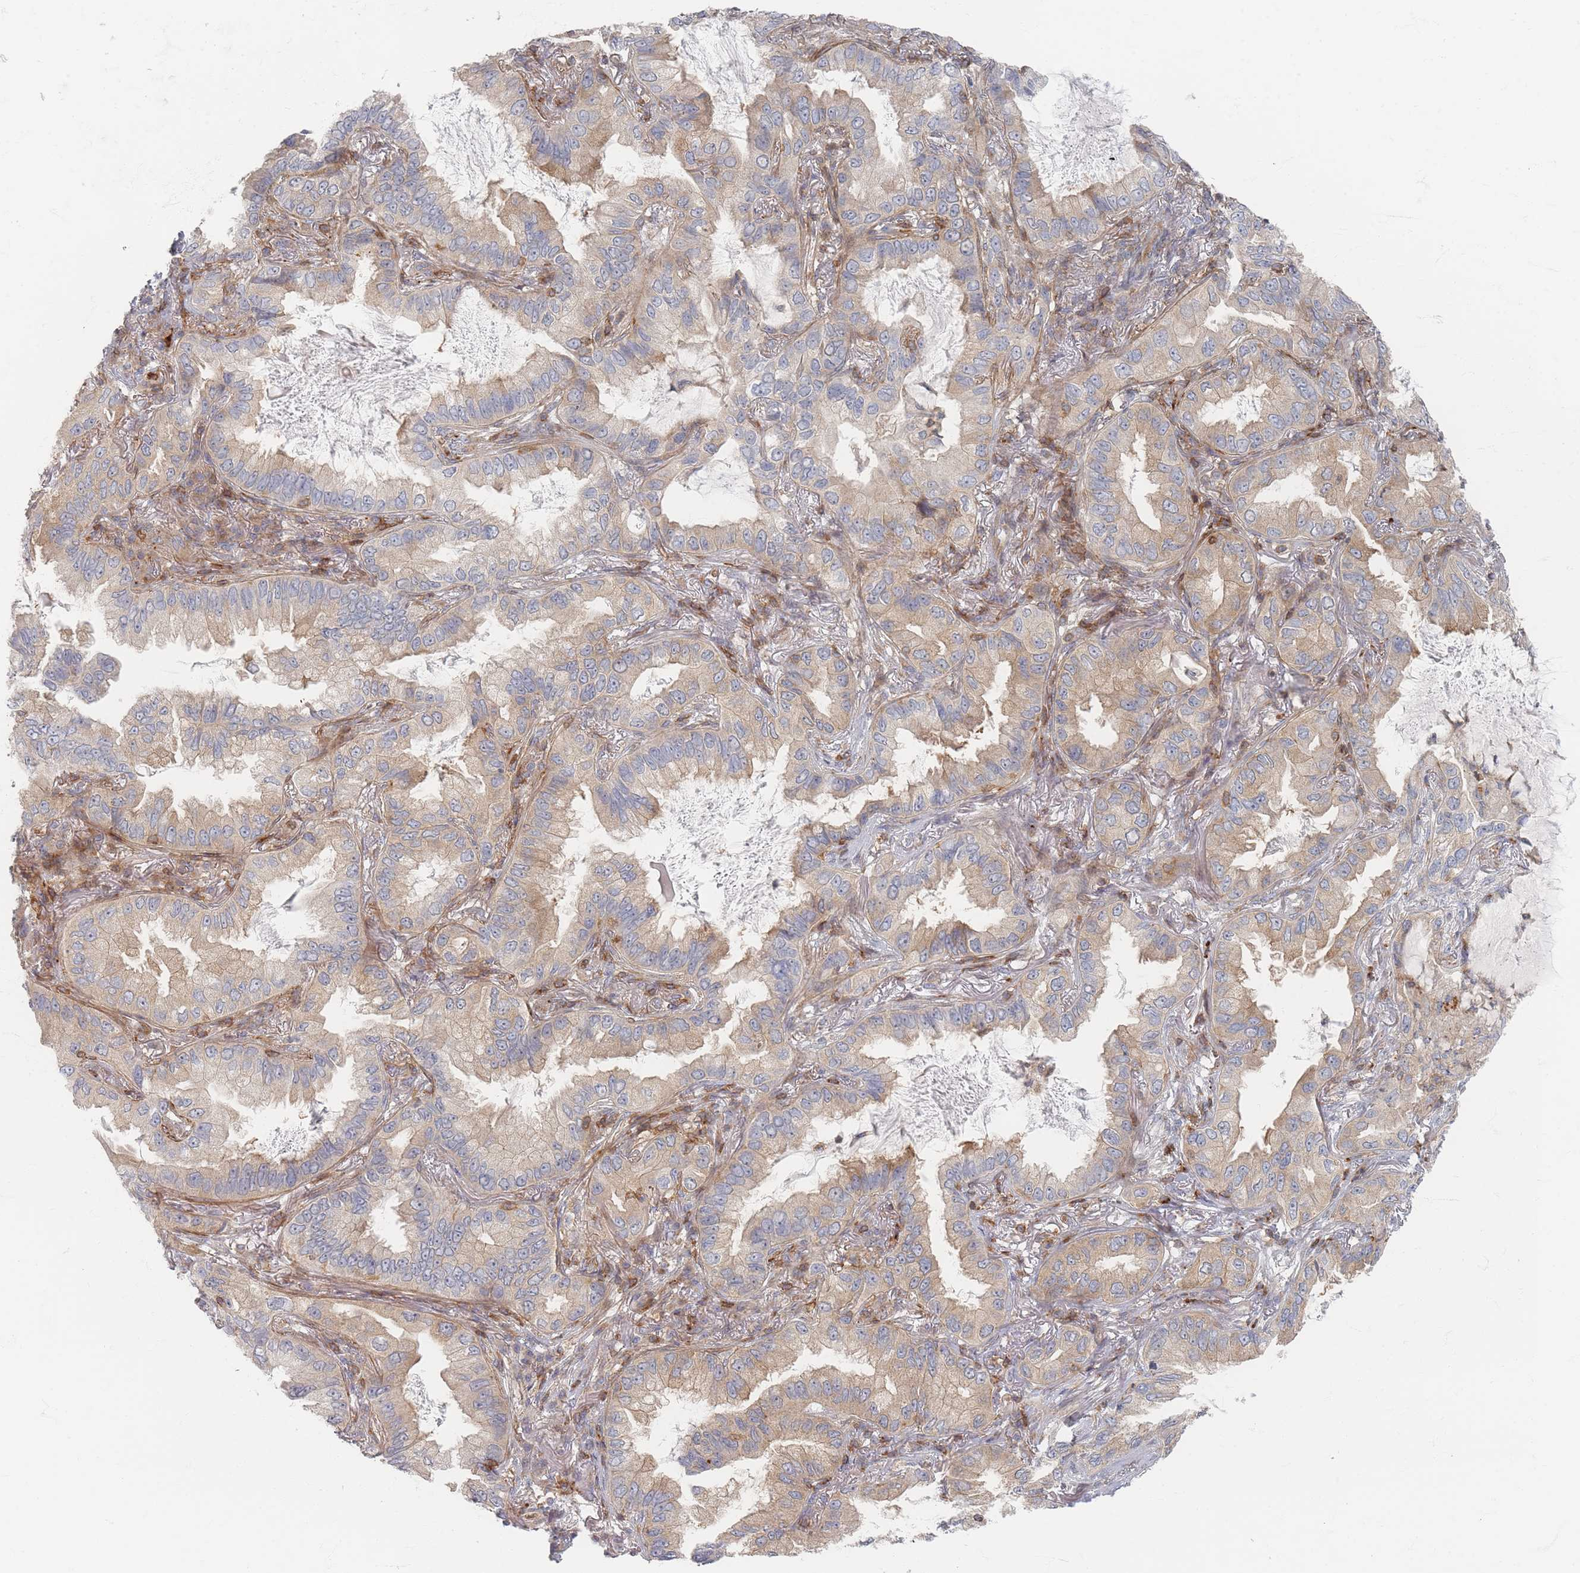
{"staining": {"intensity": "weak", "quantity": "25%-75%", "location": "cytoplasmic/membranous"}, "tissue": "lung cancer", "cell_type": "Tumor cells", "image_type": "cancer", "snomed": [{"axis": "morphology", "description": "Adenocarcinoma, NOS"}, {"axis": "topography", "description": "Lung"}], "caption": "Immunohistochemistry (IHC) histopathology image of lung cancer stained for a protein (brown), which demonstrates low levels of weak cytoplasmic/membranous staining in approximately 25%-75% of tumor cells.", "gene": "ZNF852", "patient": {"sex": "female", "age": 69}}